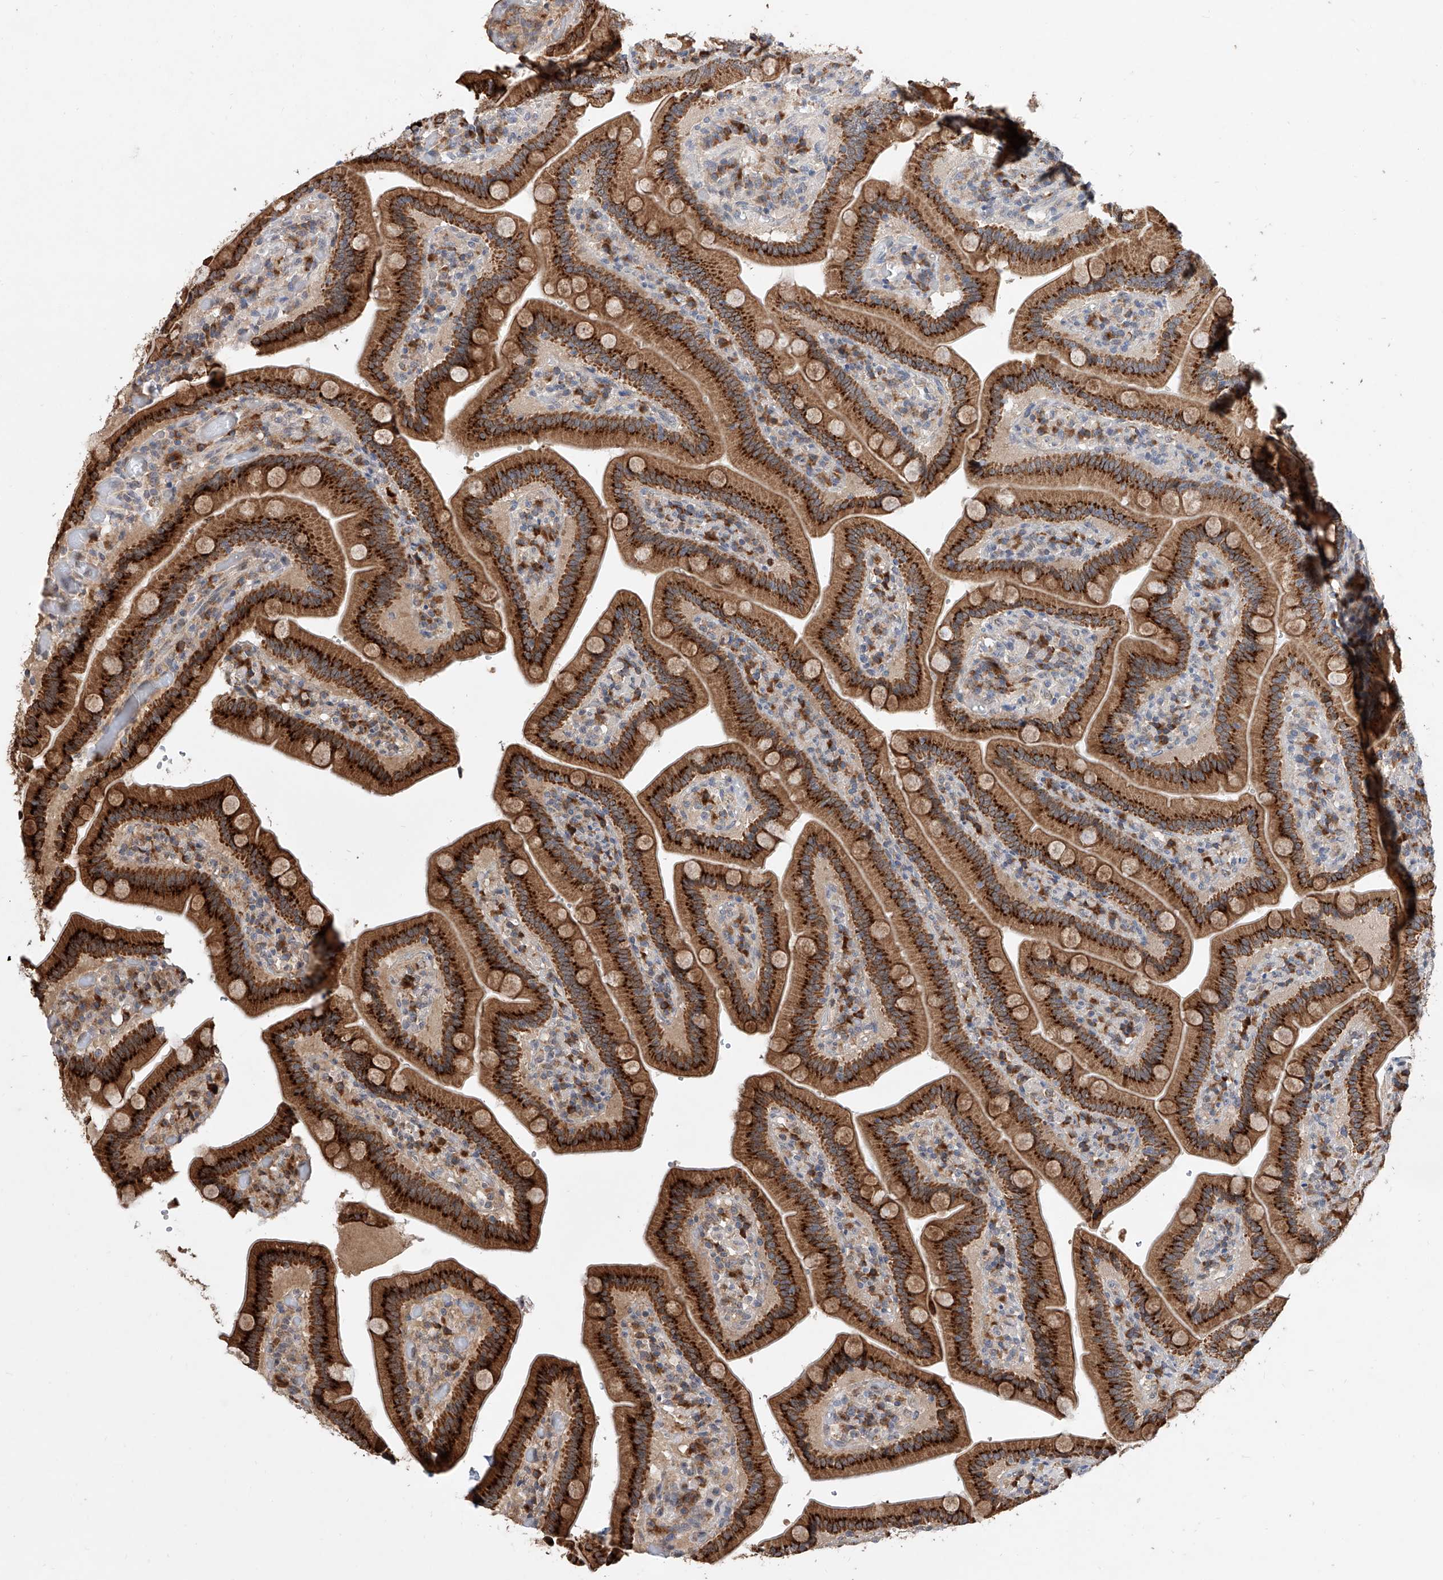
{"staining": {"intensity": "strong", "quantity": ">75%", "location": "cytoplasmic/membranous"}, "tissue": "duodenum", "cell_type": "Glandular cells", "image_type": "normal", "snomed": [{"axis": "morphology", "description": "Normal tissue, NOS"}, {"axis": "topography", "description": "Duodenum"}], "caption": "Protein positivity by IHC reveals strong cytoplasmic/membranous positivity in about >75% of glandular cells in normal duodenum. The staining is performed using DAB (3,3'-diaminobenzidine) brown chromogen to label protein expression. The nuclei are counter-stained blue using hematoxylin.", "gene": "MFSD4B", "patient": {"sex": "female", "age": 62}}